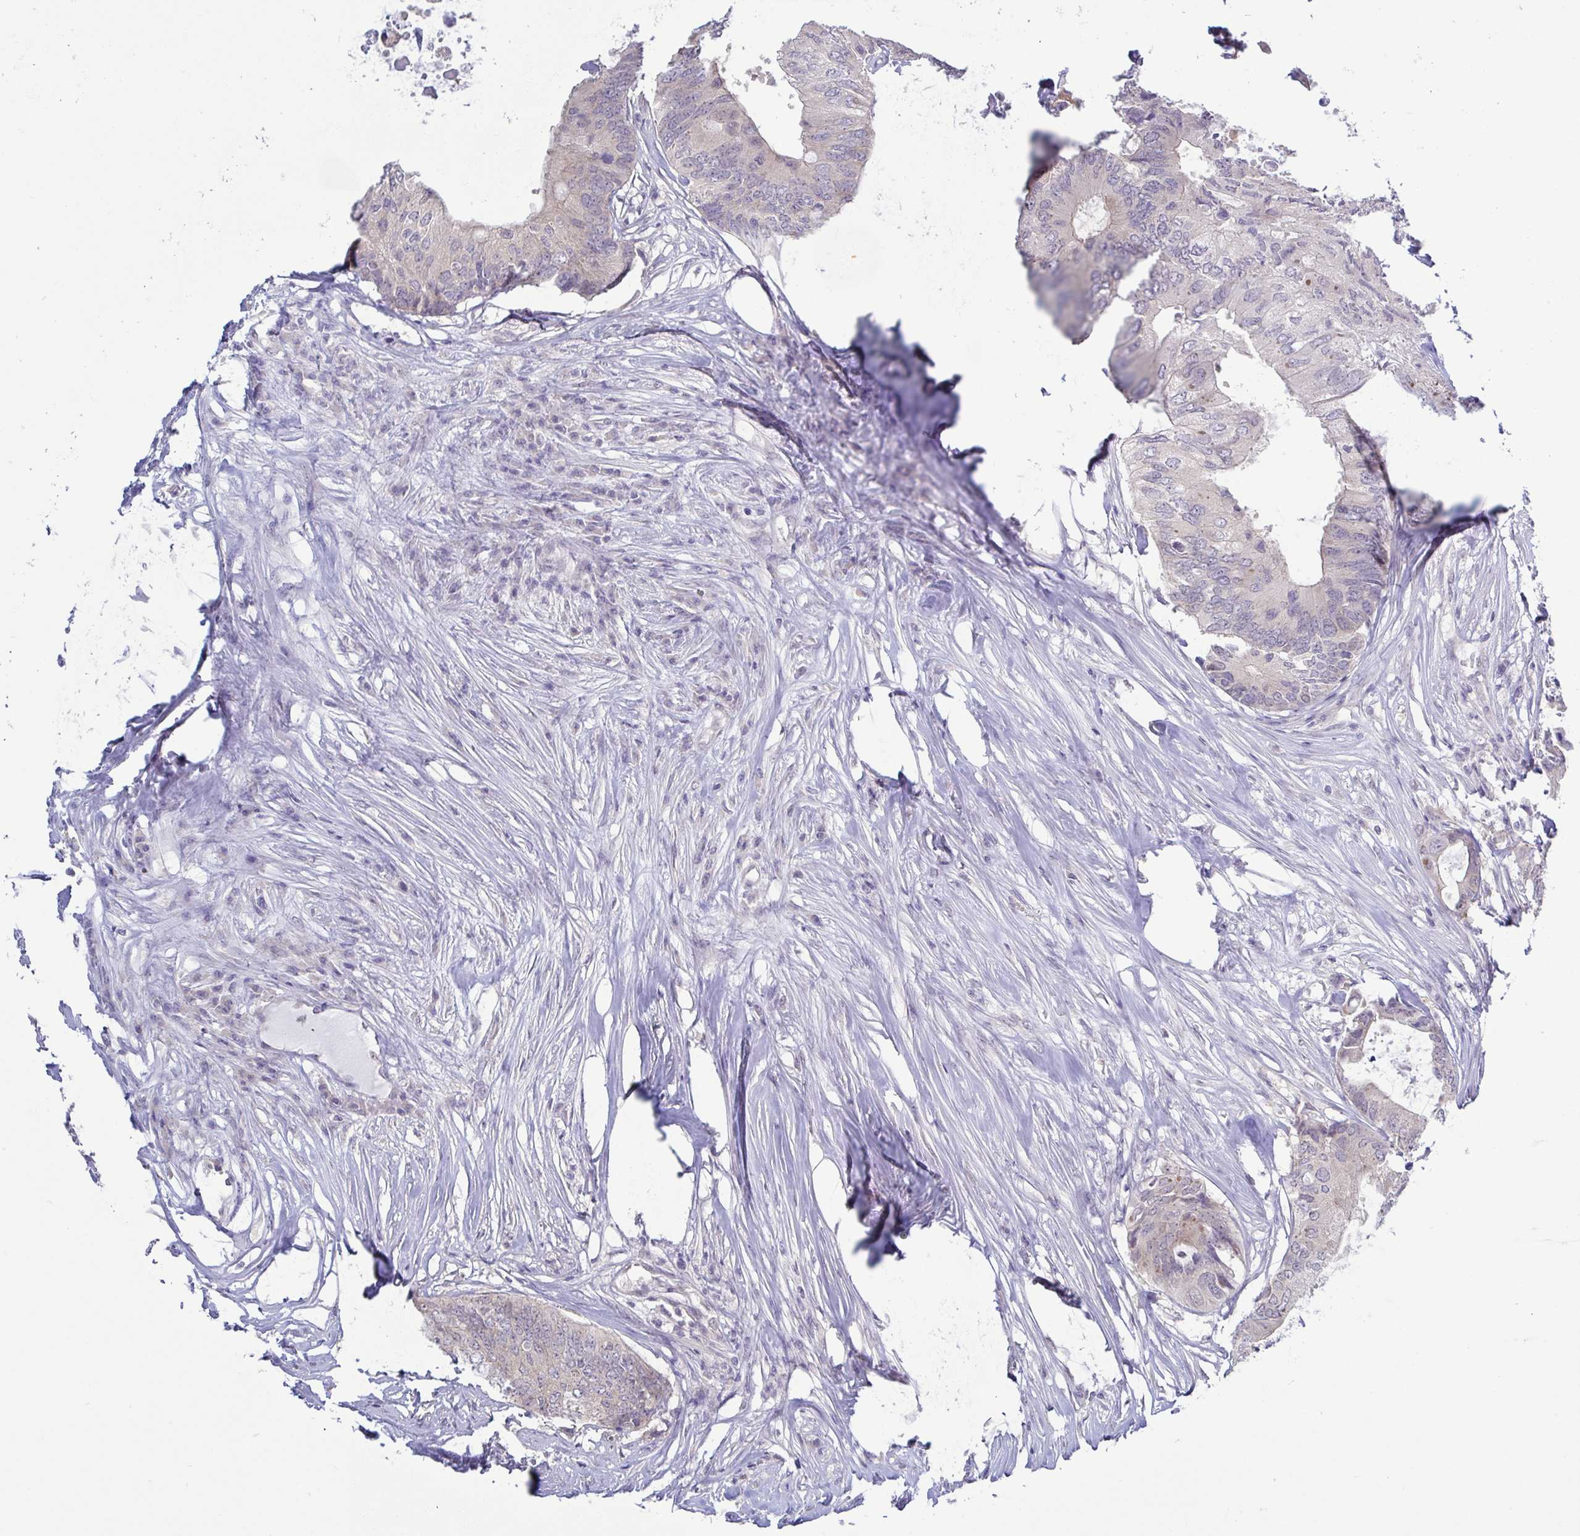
{"staining": {"intensity": "negative", "quantity": "none", "location": "none"}, "tissue": "colorectal cancer", "cell_type": "Tumor cells", "image_type": "cancer", "snomed": [{"axis": "morphology", "description": "Adenocarcinoma, NOS"}, {"axis": "topography", "description": "Colon"}], "caption": "Tumor cells are negative for protein expression in human colorectal cancer.", "gene": "HYPK", "patient": {"sex": "male", "age": 71}}